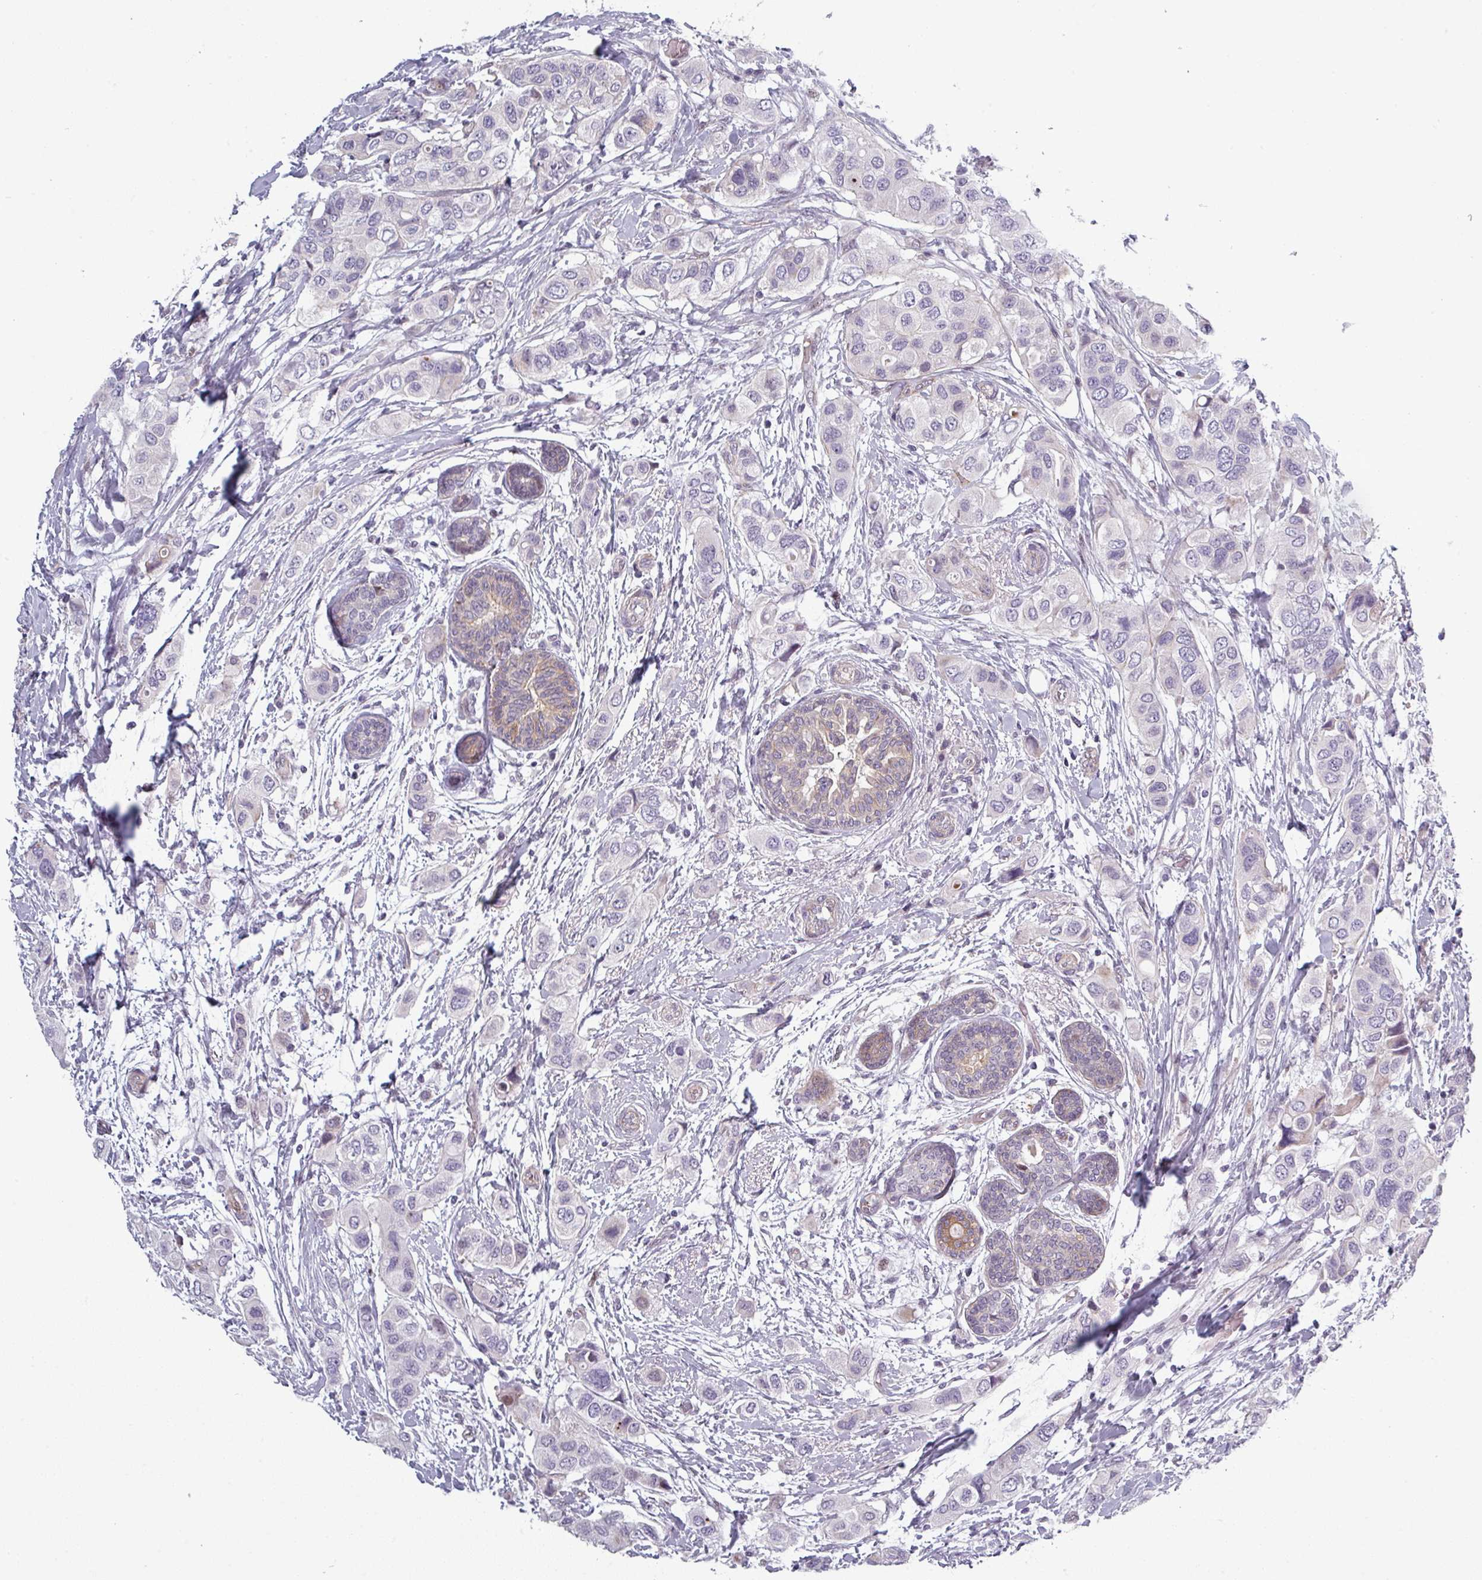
{"staining": {"intensity": "negative", "quantity": "none", "location": "none"}, "tissue": "breast cancer", "cell_type": "Tumor cells", "image_type": "cancer", "snomed": [{"axis": "morphology", "description": "Lobular carcinoma"}, {"axis": "topography", "description": "Breast"}], "caption": "Immunohistochemistry of lobular carcinoma (breast) shows no positivity in tumor cells.", "gene": "PRAMEF12", "patient": {"sex": "female", "age": 51}}